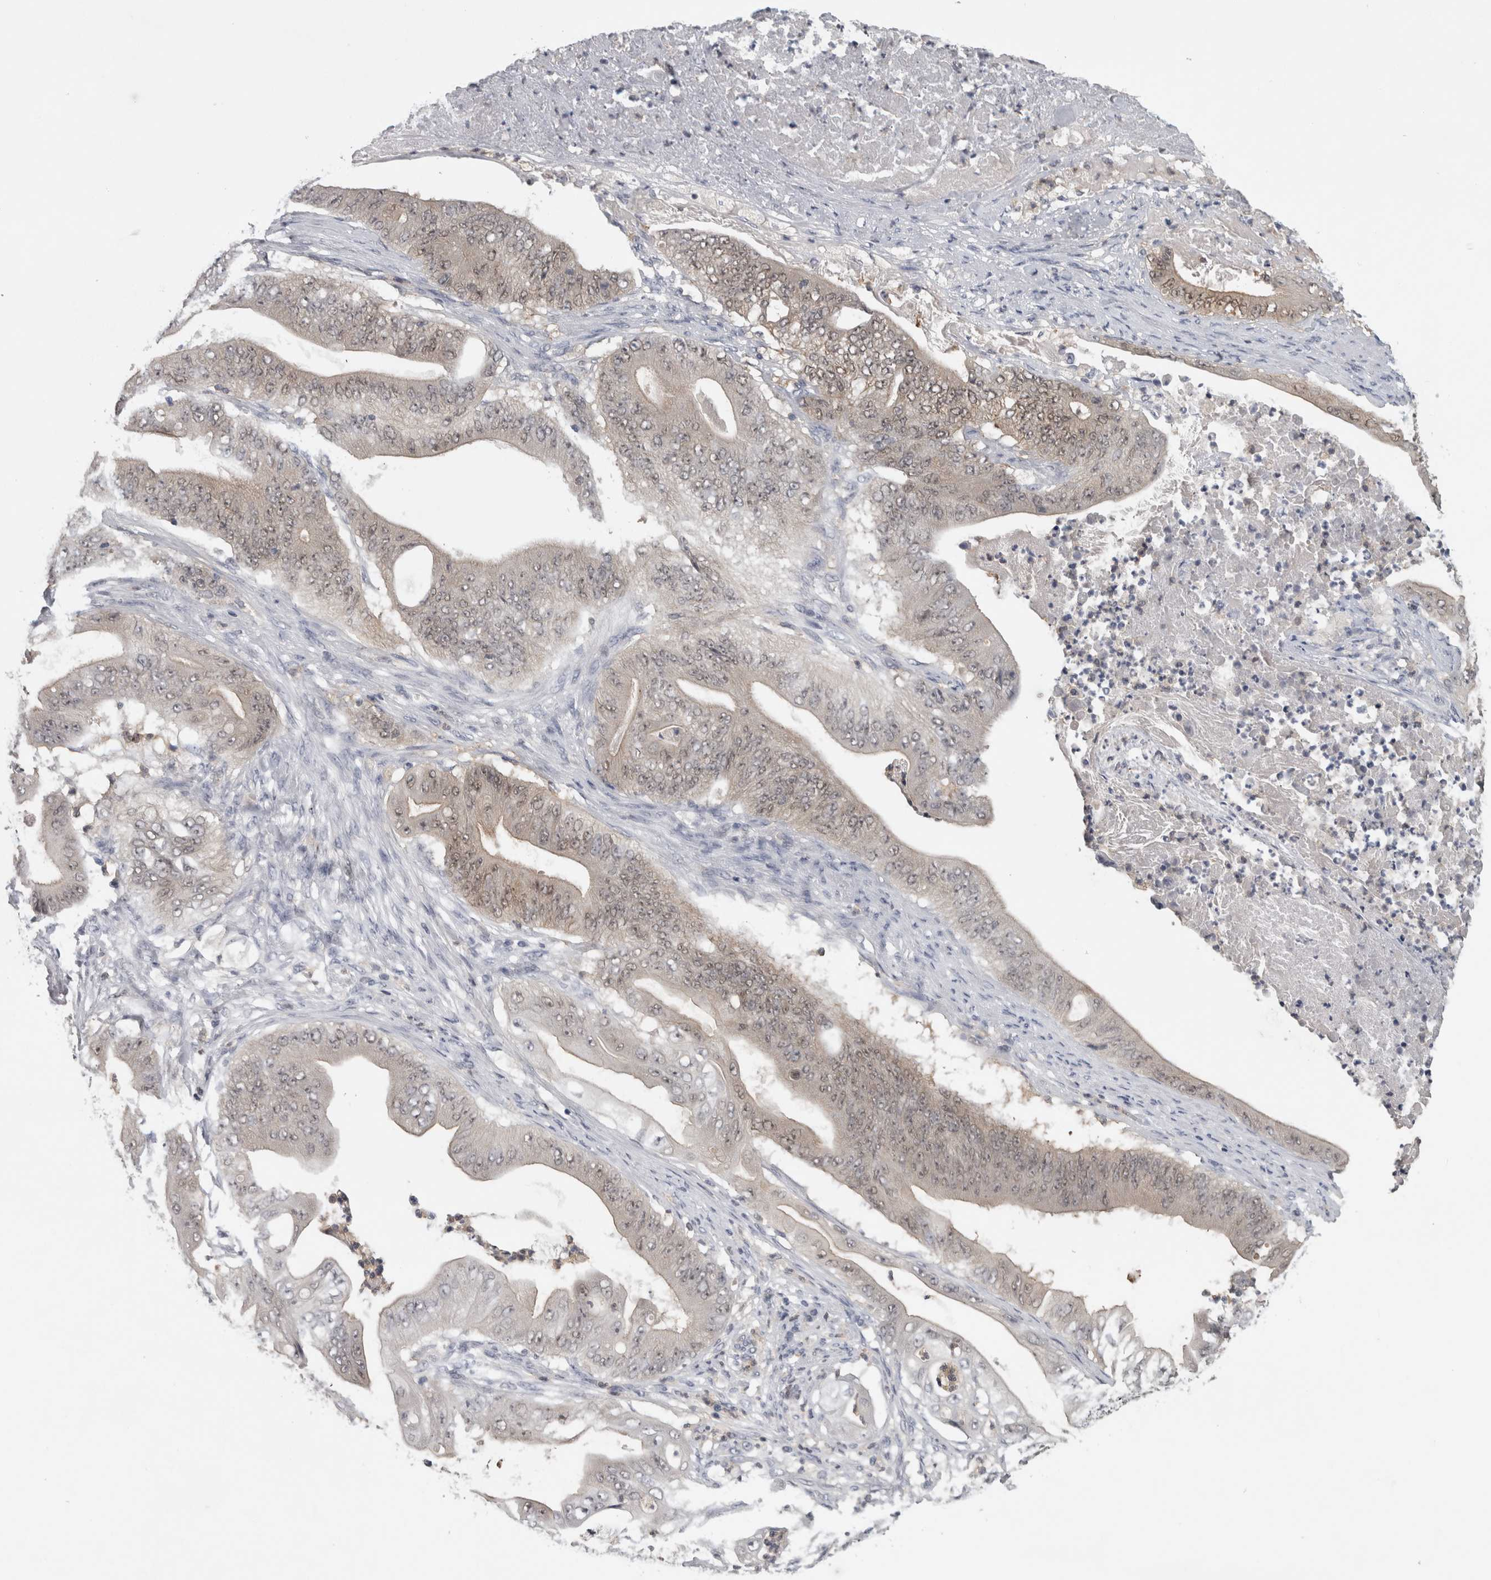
{"staining": {"intensity": "weak", "quantity": "25%-75%", "location": "nuclear"}, "tissue": "stomach cancer", "cell_type": "Tumor cells", "image_type": "cancer", "snomed": [{"axis": "morphology", "description": "Adenocarcinoma, NOS"}, {"axis": "topography", "description": "Stomach"}], "caption": "IHC of adenocarcinoma (stomach) demonstrates low levels of weak nuclear positivity in approximately 25%-75% of tumor cells.", "gene": "NAPRT", "patient": {"sex": "female", "age": 73}}